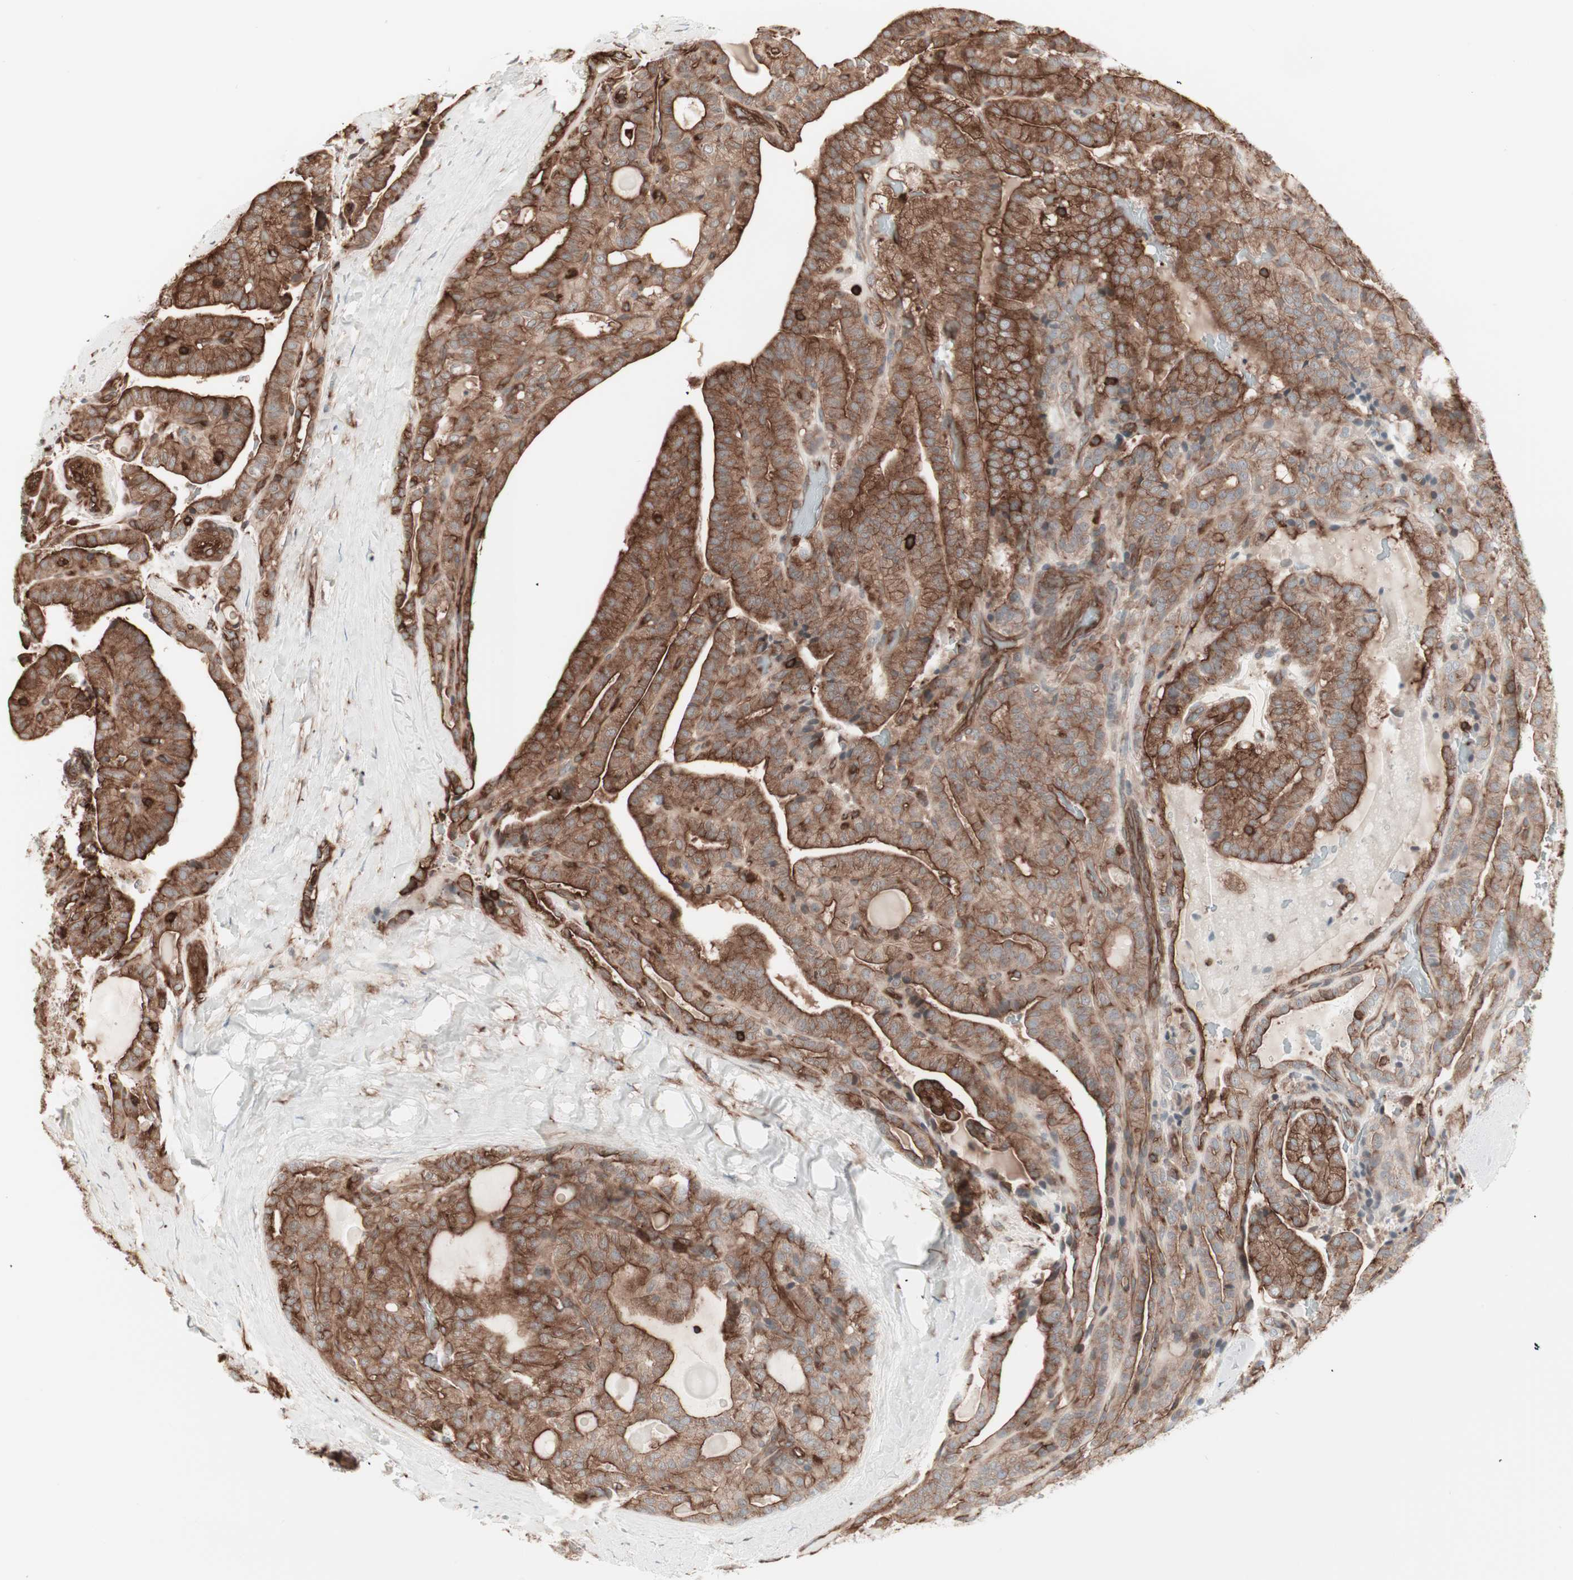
{"staining": {"intensity": "strong", "quantity": ">75%", "location": "cytoplasmic/membranous"}, "tissue": "thyroid cancer", "cell_type": "Tumor cells", "image_type": "cancer", "snomed": [{"axis": "morphology", "description": "Papillary adenocarcinoma, NOS"}, {"axis": "topography", "description": "Thyroid gland"}], "caption": "A brown stain shows strong cytoplasmic/membranous positivity of a protein in human papillary adenocarcinoma (thyroid) tumor cells. Nuclei are stained in blue.", "gene": "TCP11L1", "patient": {"sex": "male", "age": 77}}